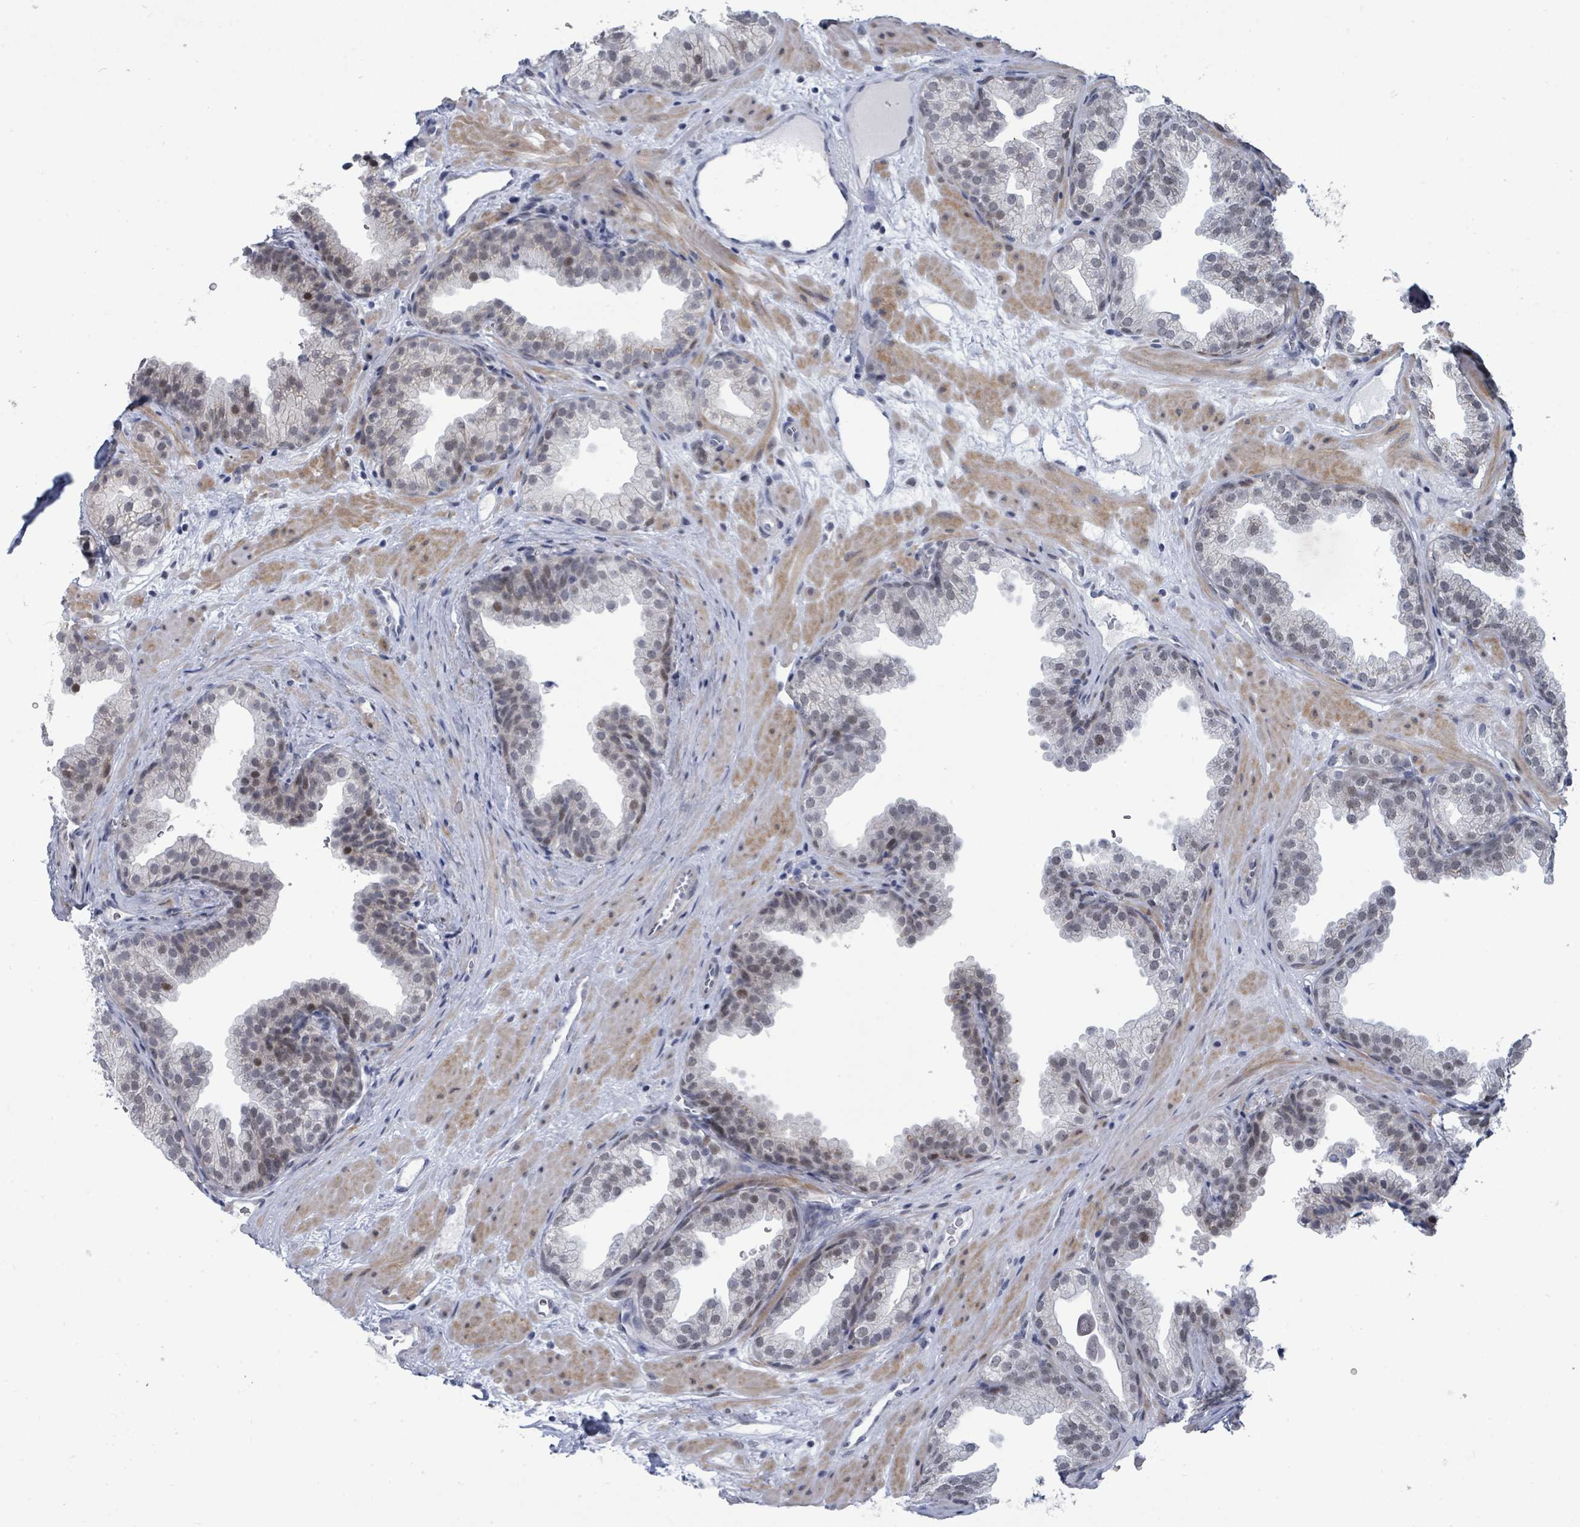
{"staining": {"intensity": "weak", "quantity": "25%-75%", "location": "nuclear"}, "tissue": "prostate", "cell_type": "Glandular cells", "image_type": "normal", "snomed": [{"axis": "morphology", "description": "Normal tissue, NOS"}, {"axis": "topography", "description": "Prostate"}], "caption": "High-power microscopy captured an immunohistochemistry (IHC) histopathology image of unremarkable prostate, revealing weak nuclear expression in about 25%-75% of glandular cells.", "gene": "CT45A10", "patient": {"sex": "male", "age": 37}}